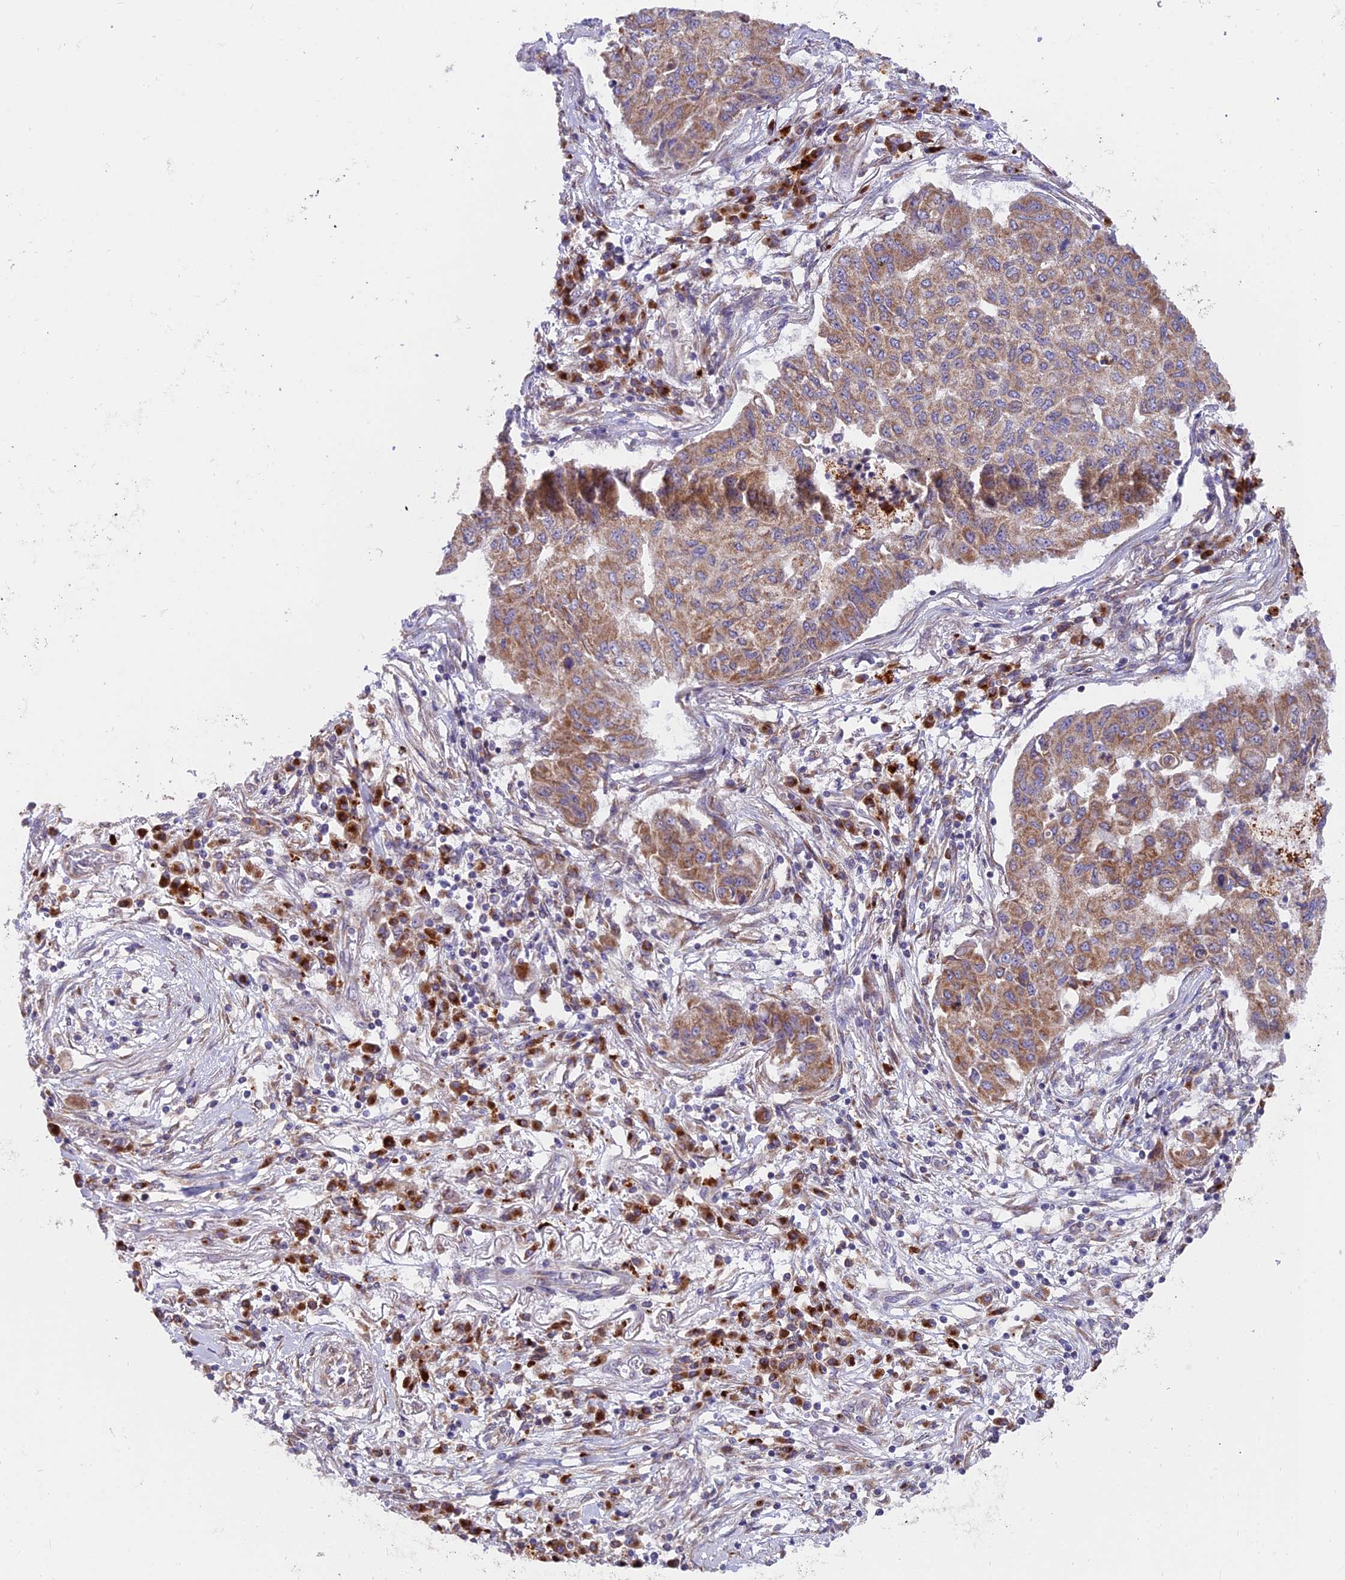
{"staining": {"intensity": "moderate", "quantity": ">75%", "location": "cytoplasmic/membranous"}, "tissue": "lung cancer", "cell_type": "Tumor cells", "image_type": "cancer", "snomed": [{"axis": "morphology", "description": "Squamous cell carcinoma, NOS"}, {"axis": "topography", "description": "Lung"}], "caption": "Immunohistochemical staining of lung cancer demonstrates moderate cytoplasmic/membranous protein positivity in about >75% of tumor cells. (DAB (3,3'-diaminobenzidine) IHC with brightfield microscopy, high magnification).", "gene": "TBC1D20", "patient": {"sex": "male", "age": 74}}